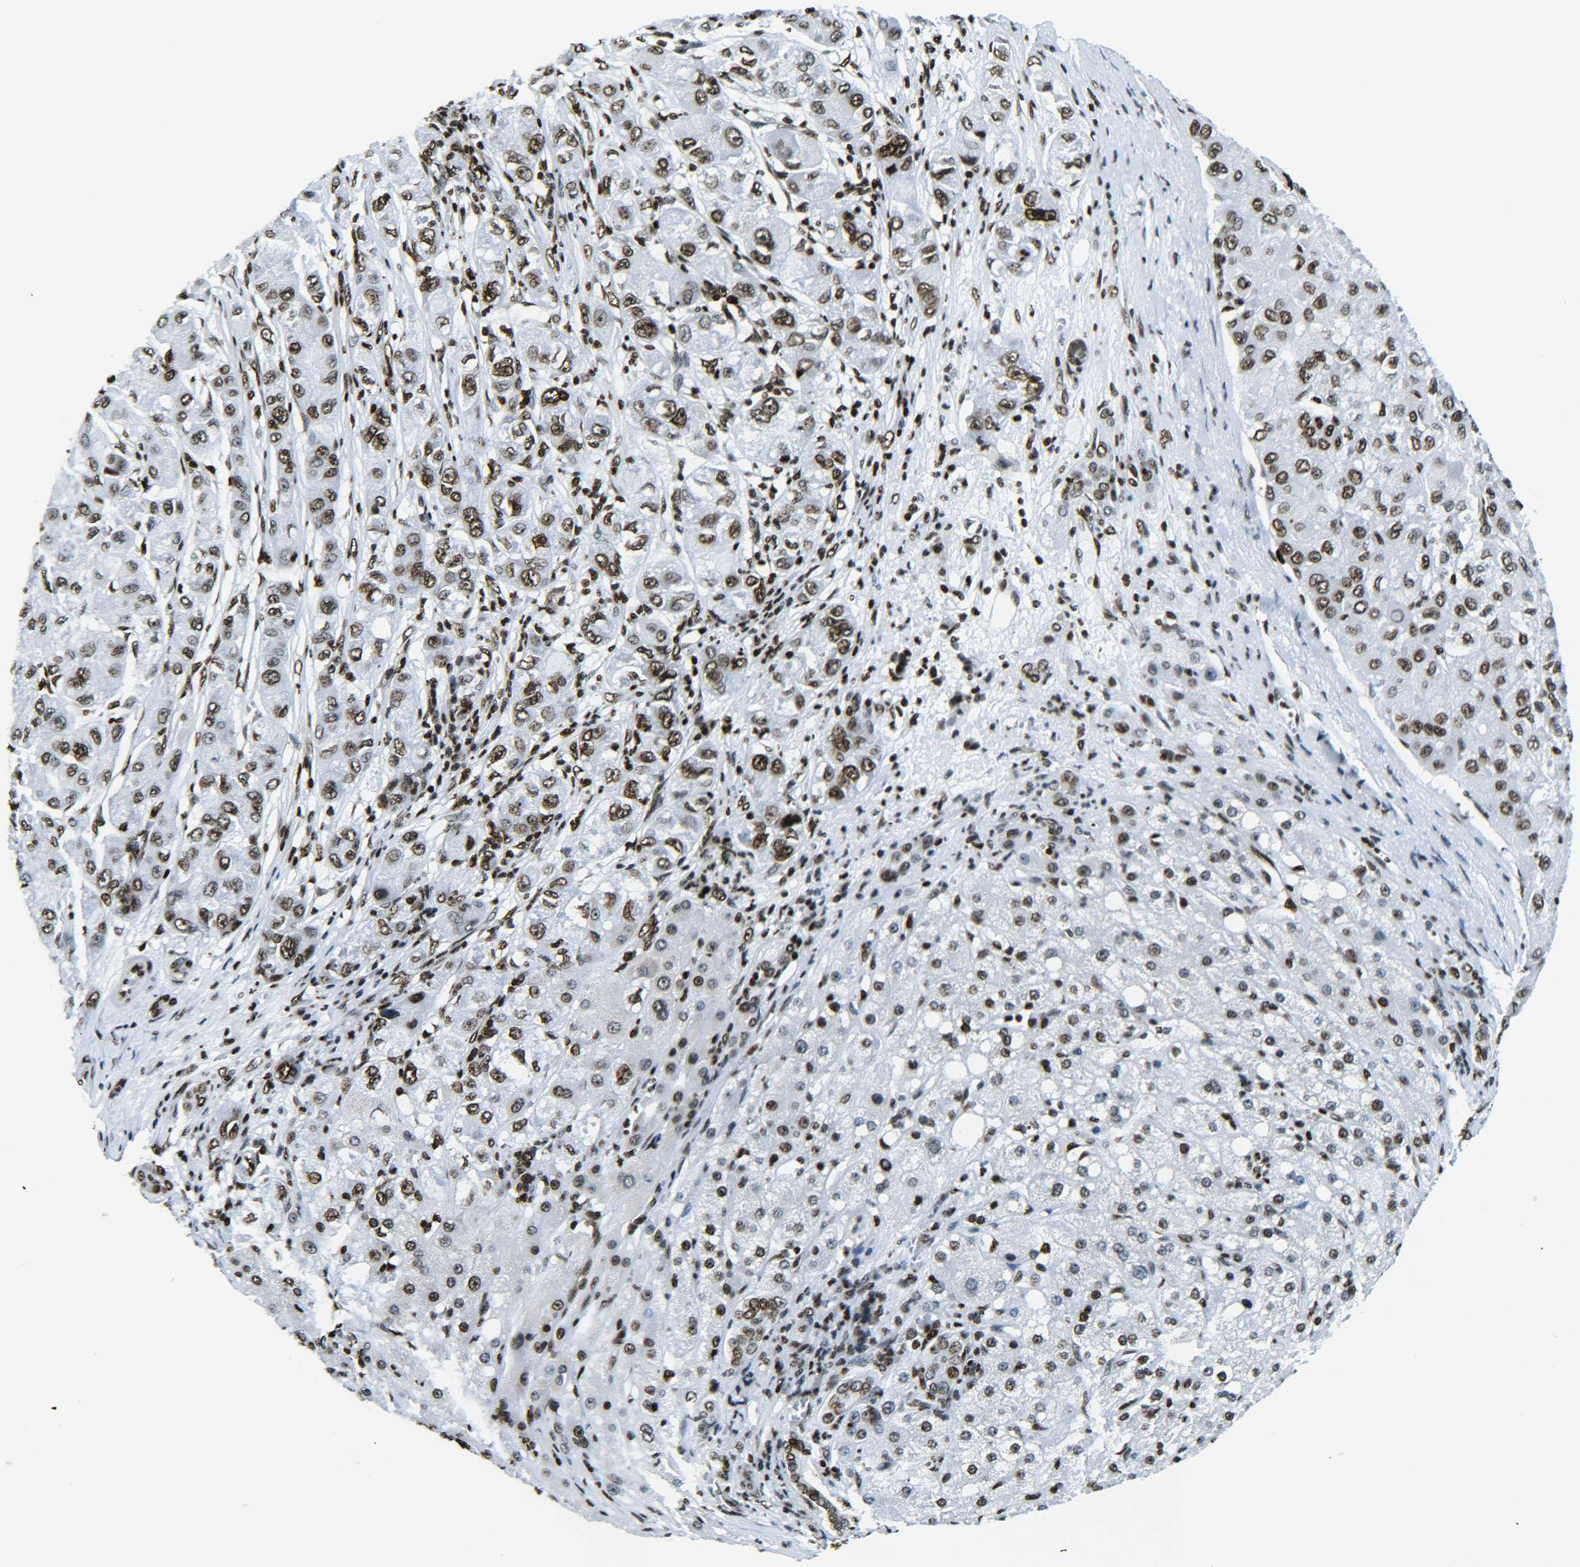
{"staining": {"intensity": "strong", "quantity": ">75%", "location": "nuclear"}, "tissue": "liver cancer", "cell_type": "Tumor cells", "image_type": "cancer", "snomed": [{"axis": "morphology", "description": "Carcinoma, Hepatocellular, NOS"}, {"axis": "topography", "description": "Liver"}], "caption": "A brown stain labels strong nuclear staining of a protein in liver hepatocellular carcinoma tumor cells.", "gene": "H2AX", "patient": {"sex": "male", "age": 80}}